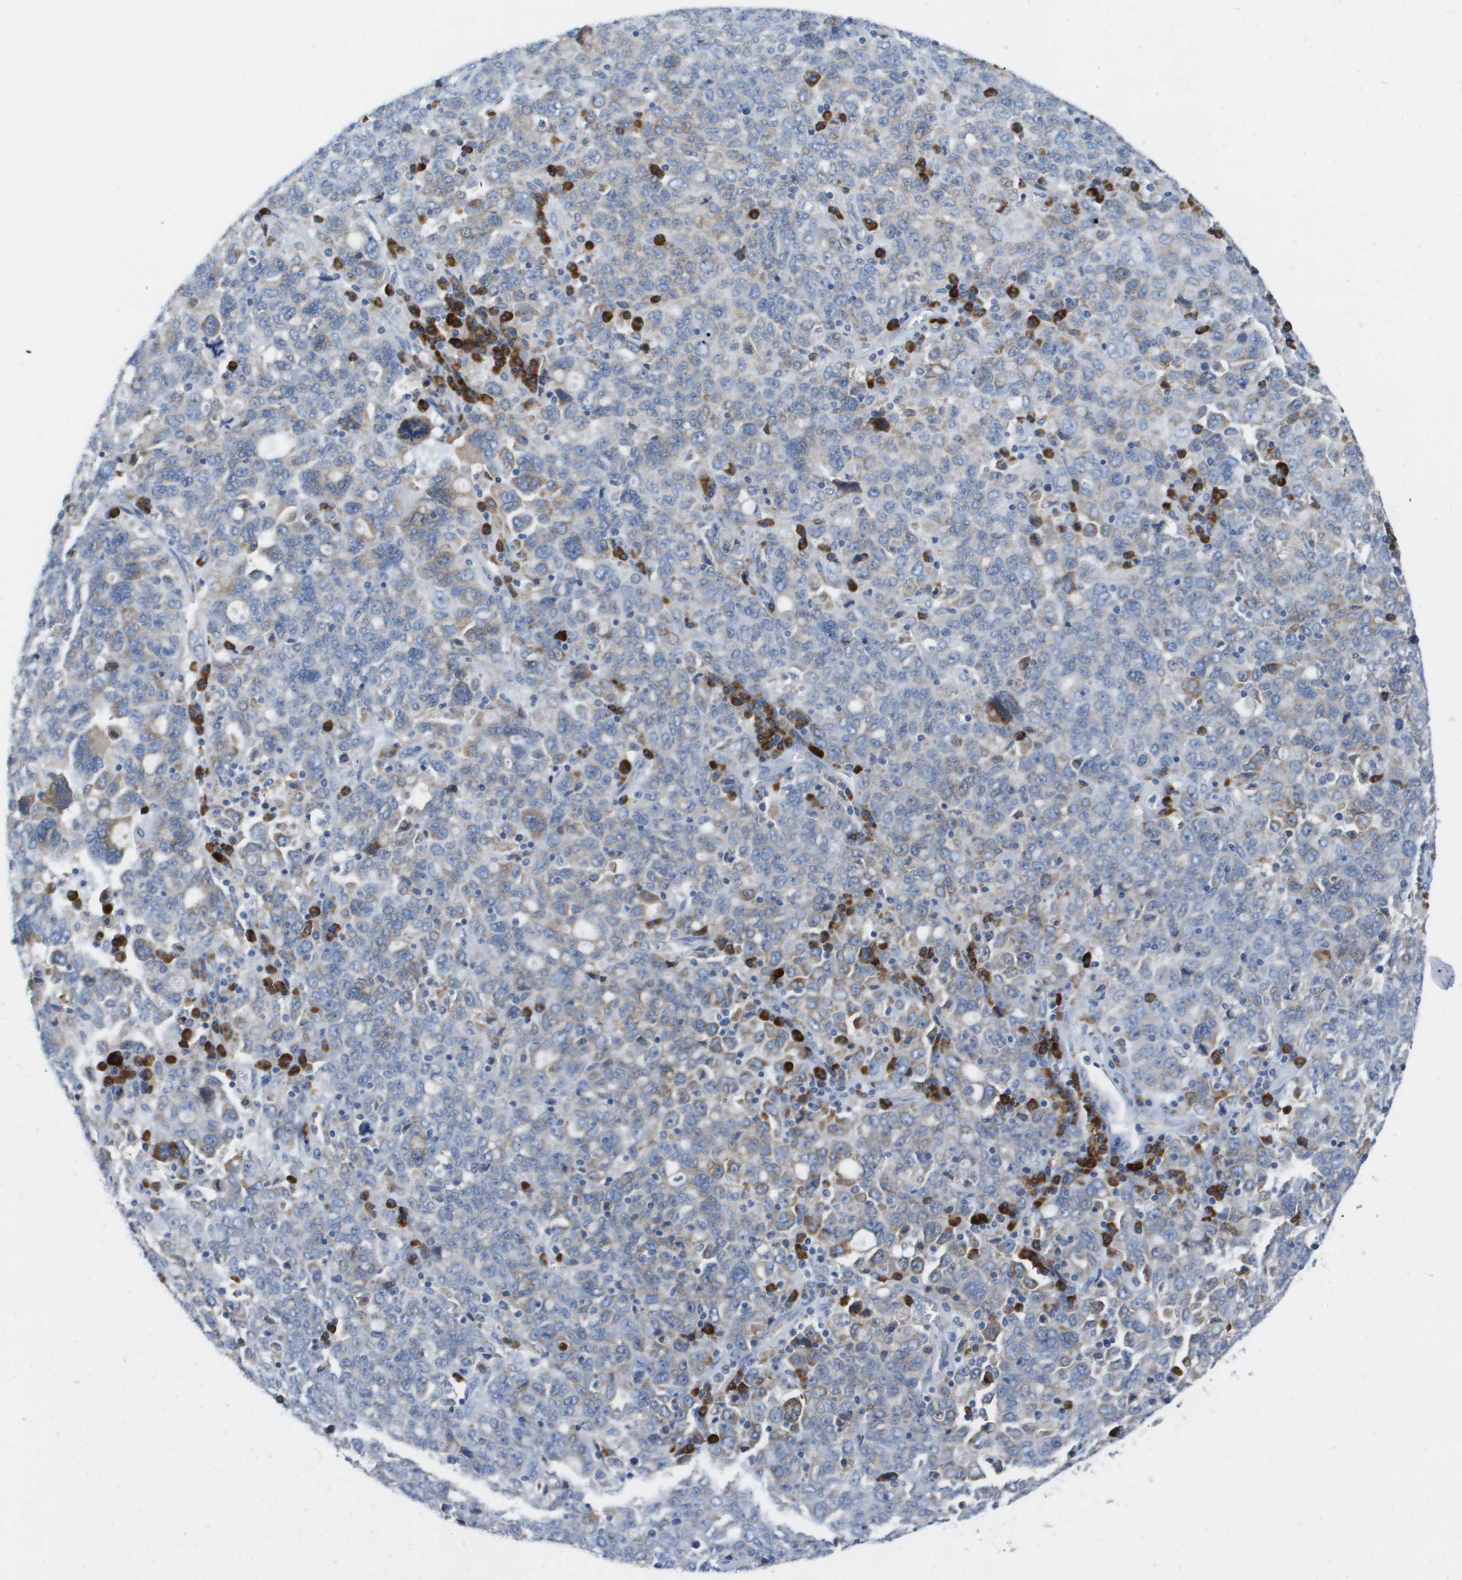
{"staining": {"intensity": "moderate", "quantity": "<25%", "location": "cytoplasmic/membranous"}, "tissue": "ovarian cancer", "cell_type": "Tumor cells", "image_type": "cancer", "snomed": [{"axis": "morphology", "description": "Carcinoma, endometroid"}, {"axis": "topography", "description": "Ovary"}], "caption": "Ovarian cancer was stained to show a protein in brown. There is low levels of moderate cytoplasmic/membranous staining in approximately <25% of tumor cells.", "gene": "CD3G", "patient": {"sex": "female", "age": 62}}